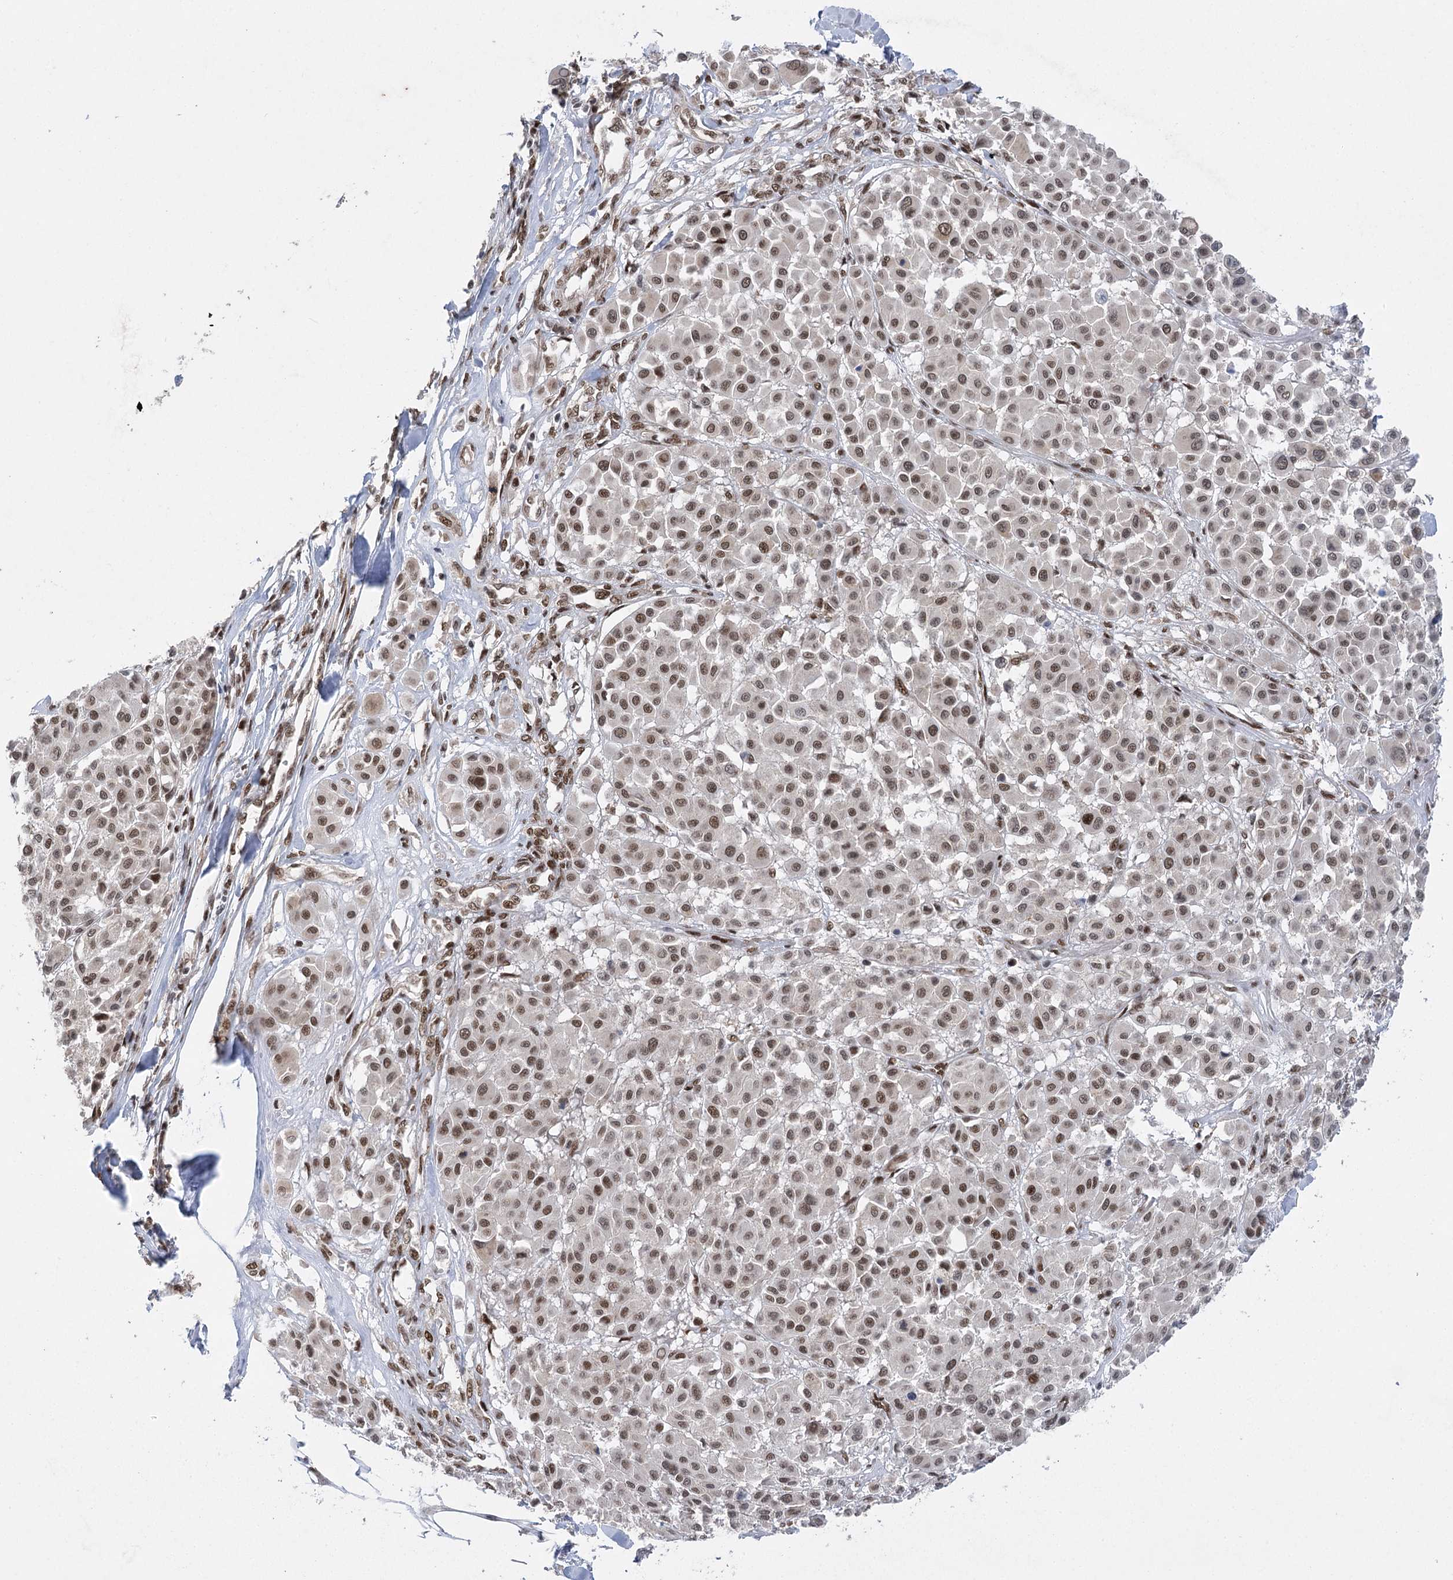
{"staining": {"intensity": "moderate", "quantity": "25%-75%", "location": "nuclear"}, "tissue": "melanoma", "cell_type": "Tumor cells", "image_type": "cancer", "snomed": [{"axis": "morphology", "description": "Malignant melanoma, Metastatic site"}, {"axis": "topography", "description": "Soft tissue"}], "caption": "Protein expression analysis of human malignant melanoma (metastatic site) reveals moderate nuclear positivity in approximately 25%-75% of tumor cells.", "gene": "ZCCHC8", "patient": {"sex": "male", "age": 41}}